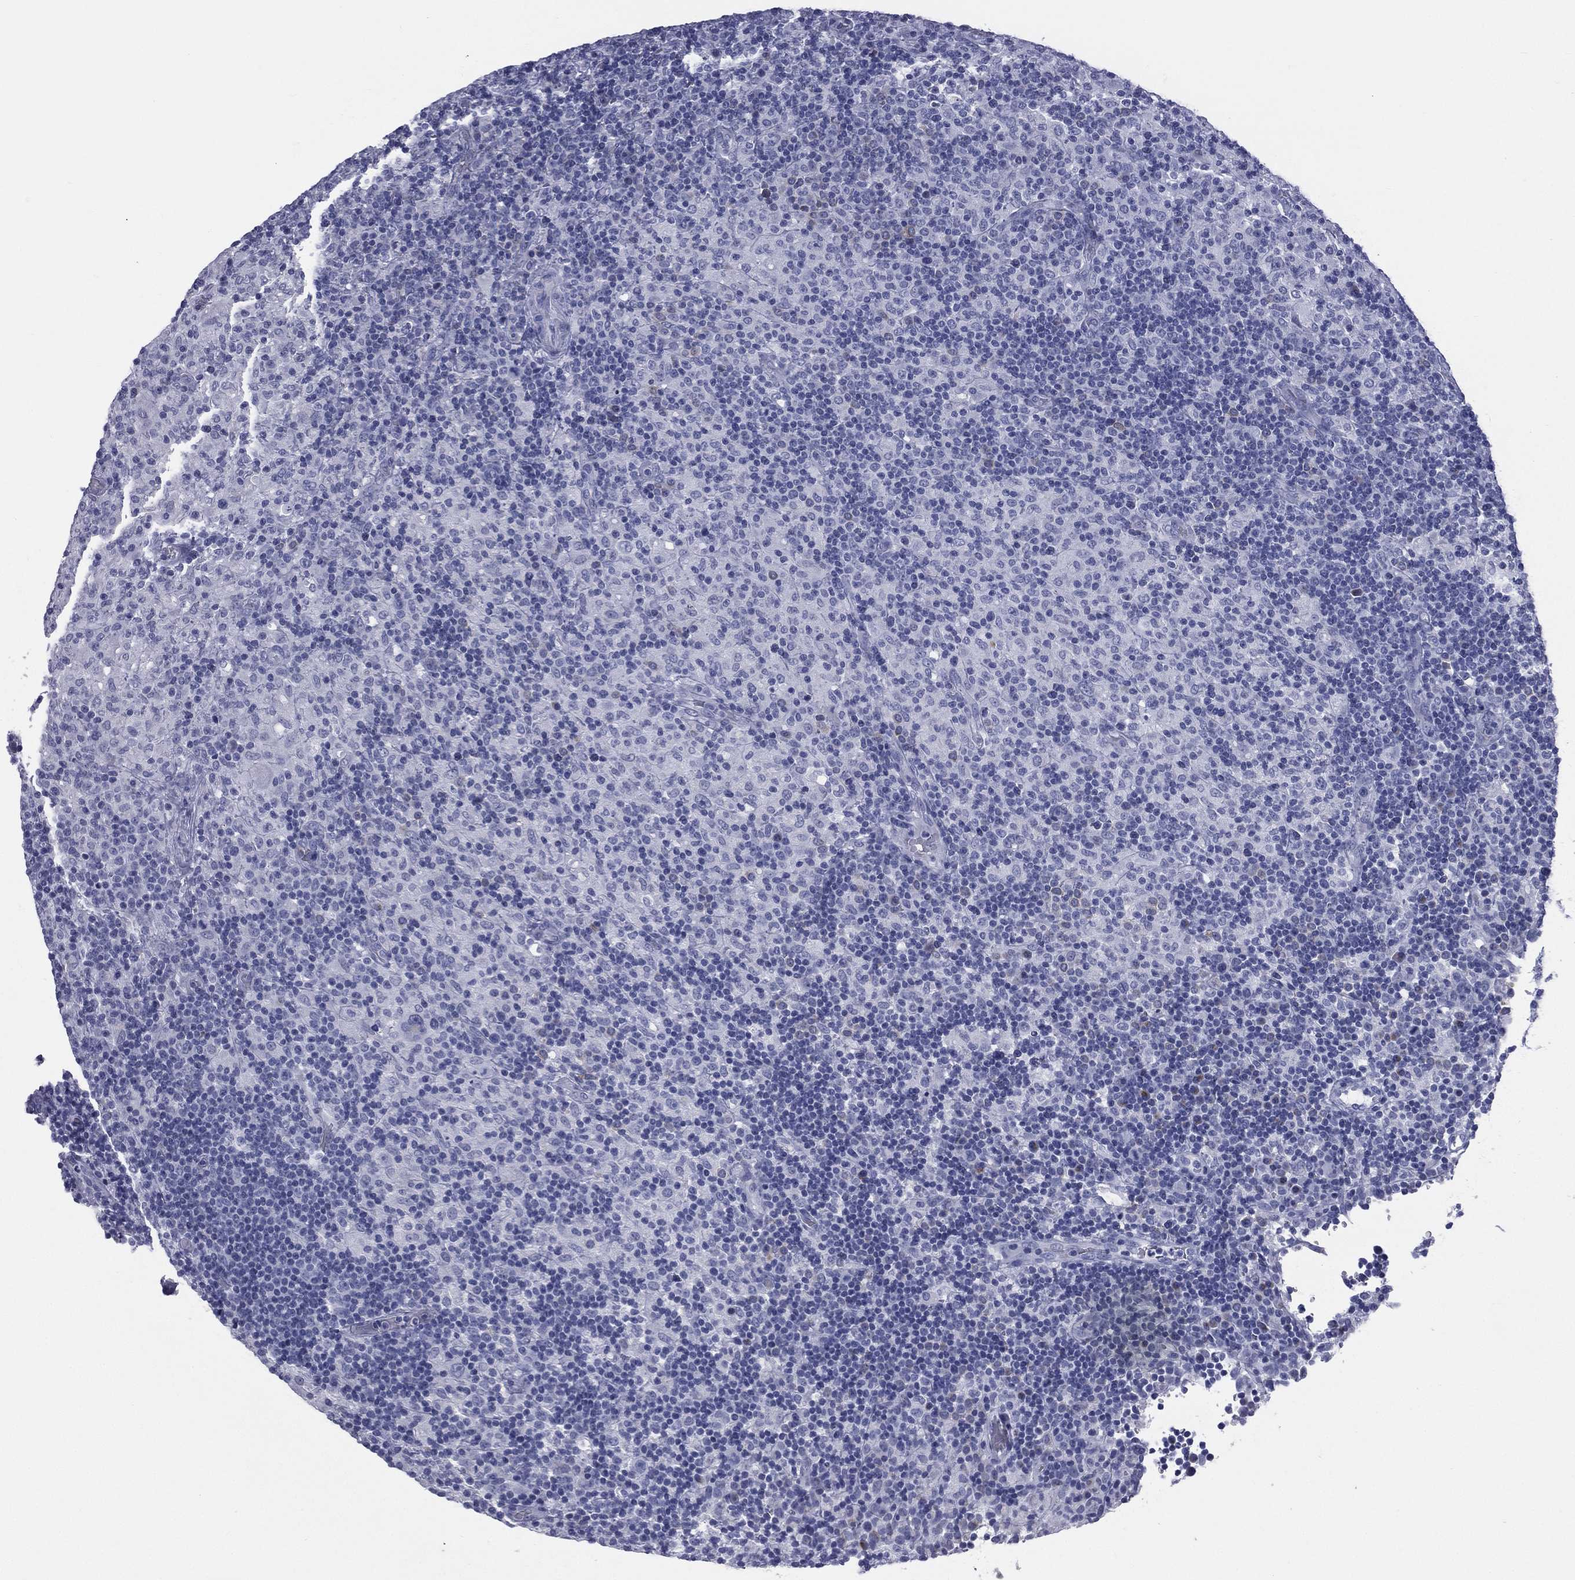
{"staining": {"intensity": "negative", "quantity": "none", "location": "none"}, "tissue": "lymphoma", "cell_type": "Tumor cells", "image_type": "cancer", "snomed": [{"axis": "morphology", "description": "Hodgkin's disease, NOS"}, {"axis": "topography", "description": "Lymph node"}], "caption": "High magnification brightfield microscopy of lymphoma stained with DAB (3,3'-diaminobenzidine) (brown) and counterstained with hematoxylin (blue): tumor cells show no significant staining. The staining is performed using DAB brown chromogen with nuclei counter-stained in using hematoxylin.", "gene": "MLN", "patient": {"sex": "male", "age": 70}}